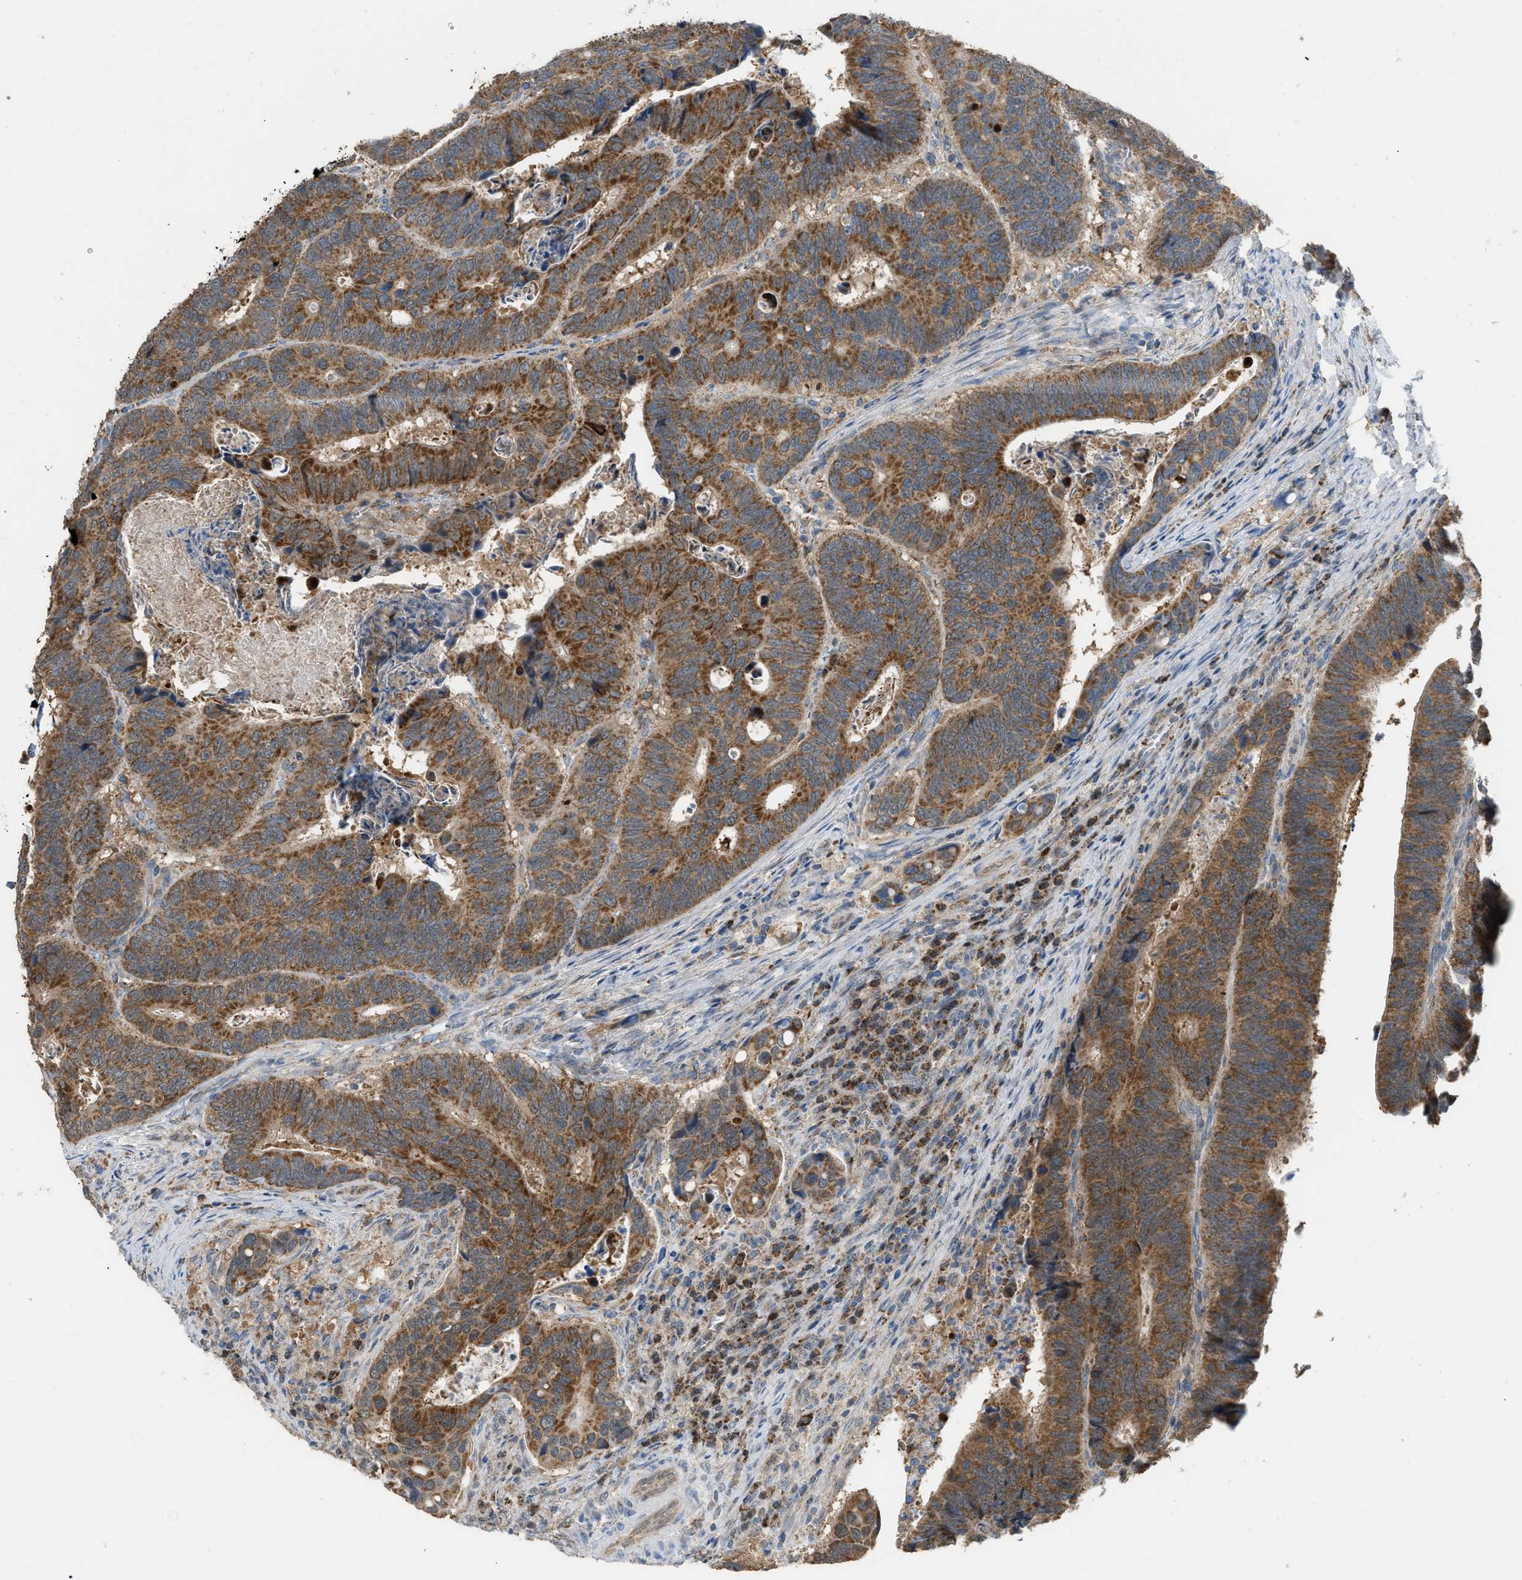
{"staining": {"intensity": "moderate", "quantity": ">75%", "location": "cytoplasmic/membranous"}, "tissue": "colorectal cancer", "cell_type": "Tumor cells", "image_type": "cancer", "snomed": [{"axis": "morphology", "description": "Inflammation, NOS"}, {"axis": "morphology", "description": "Adenocarcinoma, NOS"}, {"axis": "topography", "description": "Colon"}], "caption": "Immunohistochemical staining of human colorectal cancer (adenocarcinoma) demonstrates medium levels of moderate cytoplasmic/membranous protein expression in about >75% of tumor cells.", "gene": "ETFB", "patient": {"sex": "male", "age": 72}}